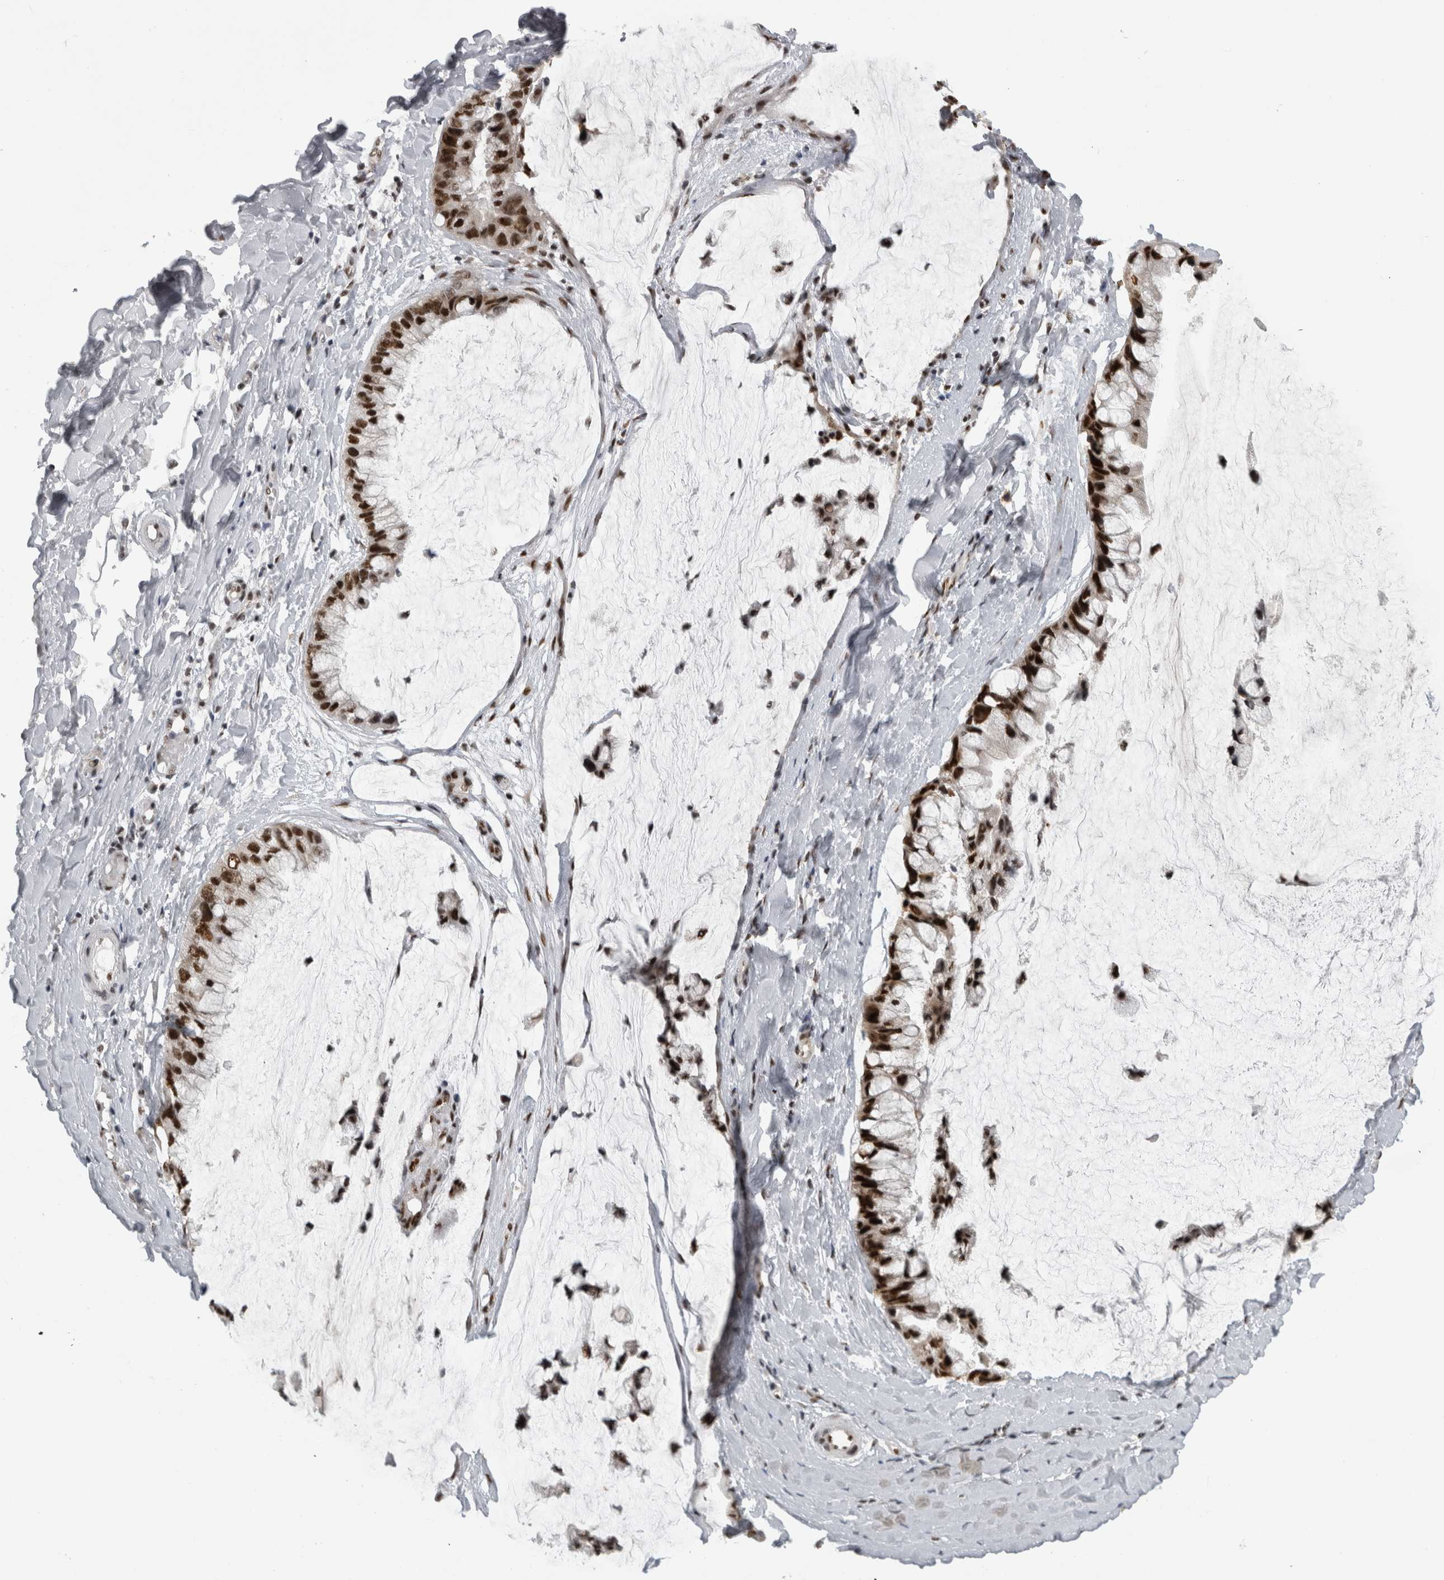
{"staining": {"intensity": "strong", "quantity": ">75%", "location": "nuclear"}, "tissue": "ovarian cancer", "cell_type": "Tumor cells", "image_type": "cancer", "snomed": [{"axis": "morphology", "description": "Cystadenocarcinoma, mucinous, NOS"}, {"axis": "topography", "description": "Ovary"}], "caption": "Strong nuclear protein positivity is seen in approximately >75% of tumor cells in ovarian mucinous cystadenocarcinoma.", "gene": "ZSCAN2", "patient": {"sex": "female", "age": 39}}